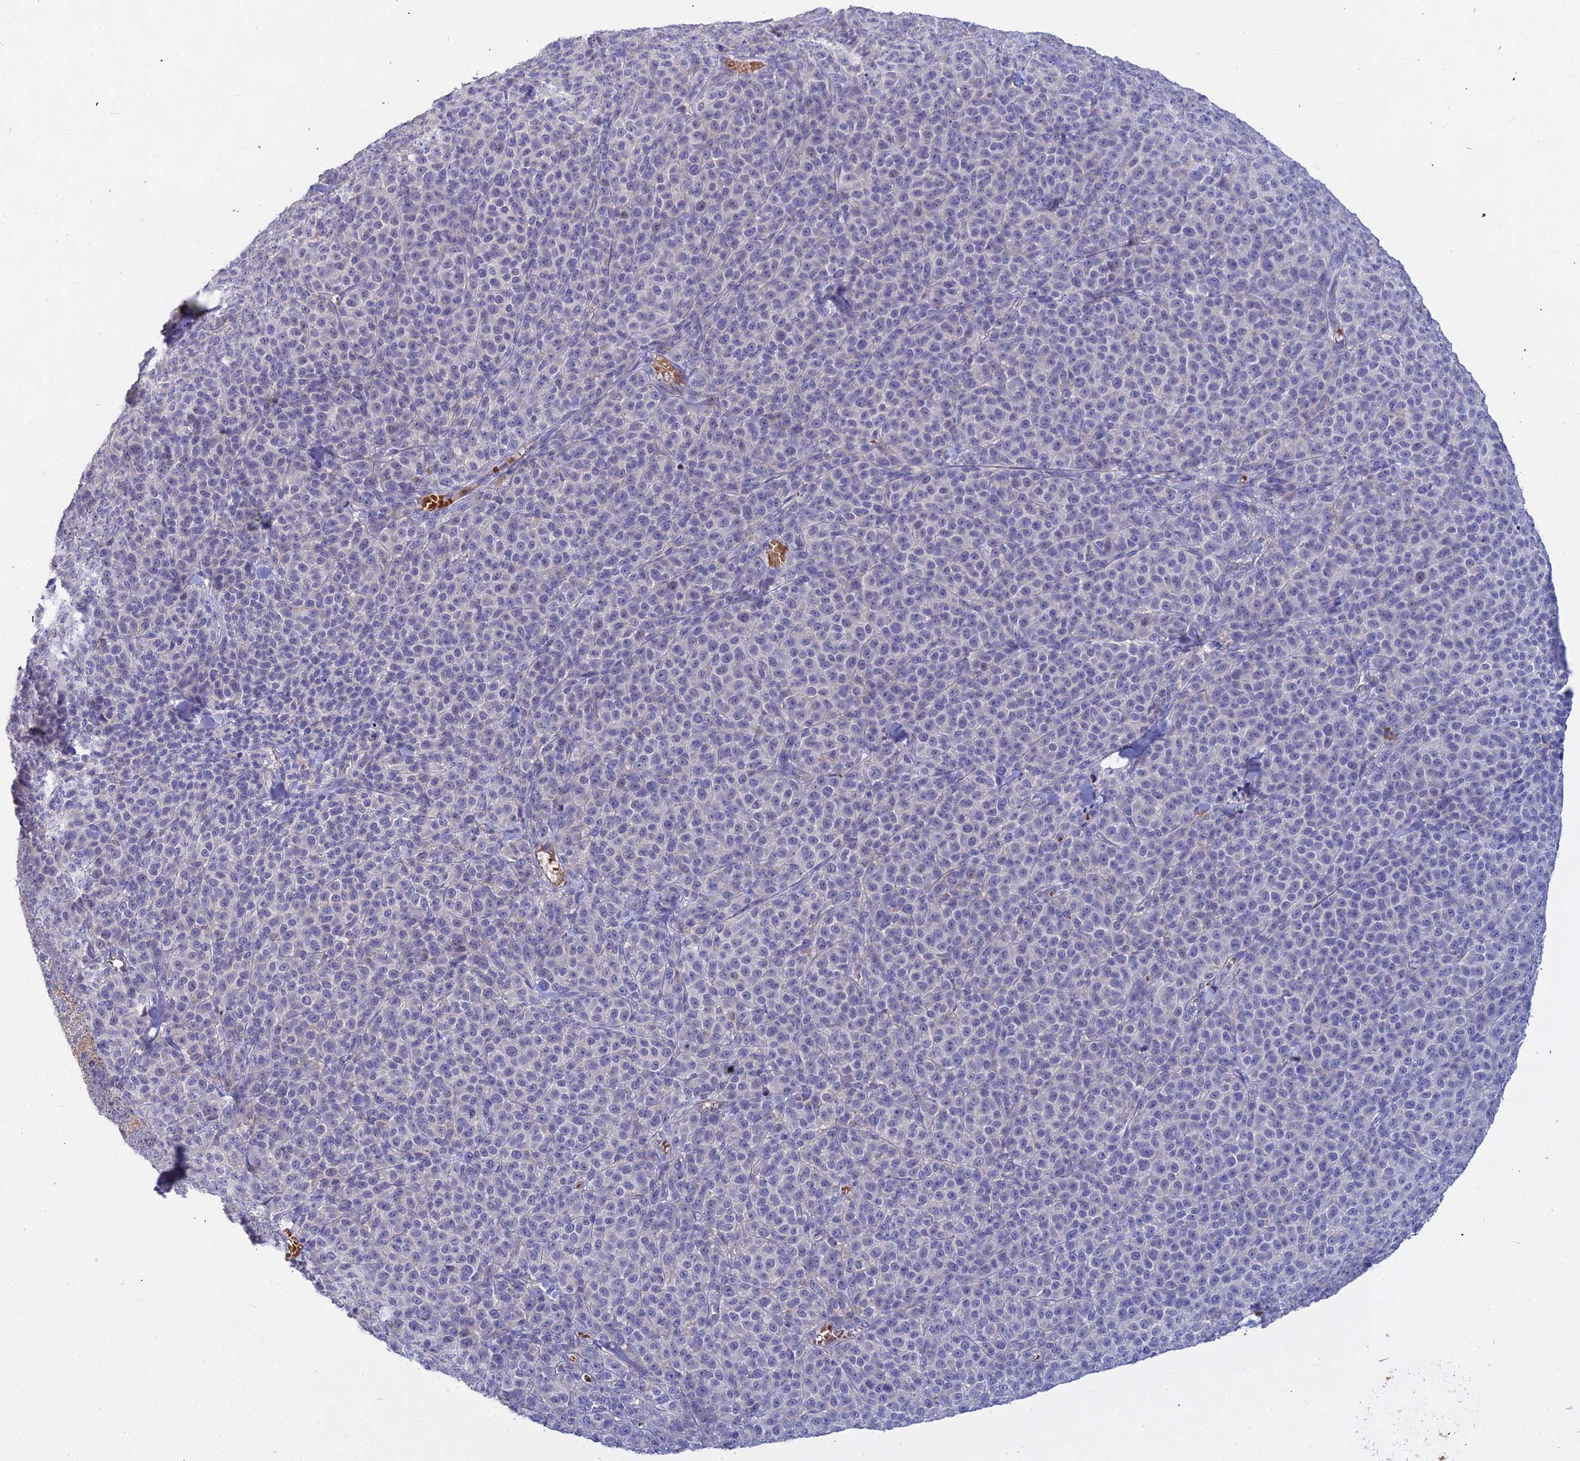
{"staining": {"intensity": "negative", "quantity": "none", "location": "none"}, "tissue": "melanoma", "cell_type": "Tumor cells", "image_type": "cancer", "snomed": [{"axis": "morphology", "description": "Normal tissue, NOS"}, {"axis": "morphology", "description": "Malignant melanoma, NOS"}, {"axis": "topography", "description": "Skin"}], "caption": "IHC histopathology image of neoplastic tissue: melanoma stained with DAB (3,3'-diaminobenzidine) exhibits no significant protein expression in tumor cells. (Brightfield microscopy of DAB (3,3'-diaminobenzidine) IHC at high magnification).", "gene": "DMRTA1", "patient": {"sex": "female", "age": 34}}